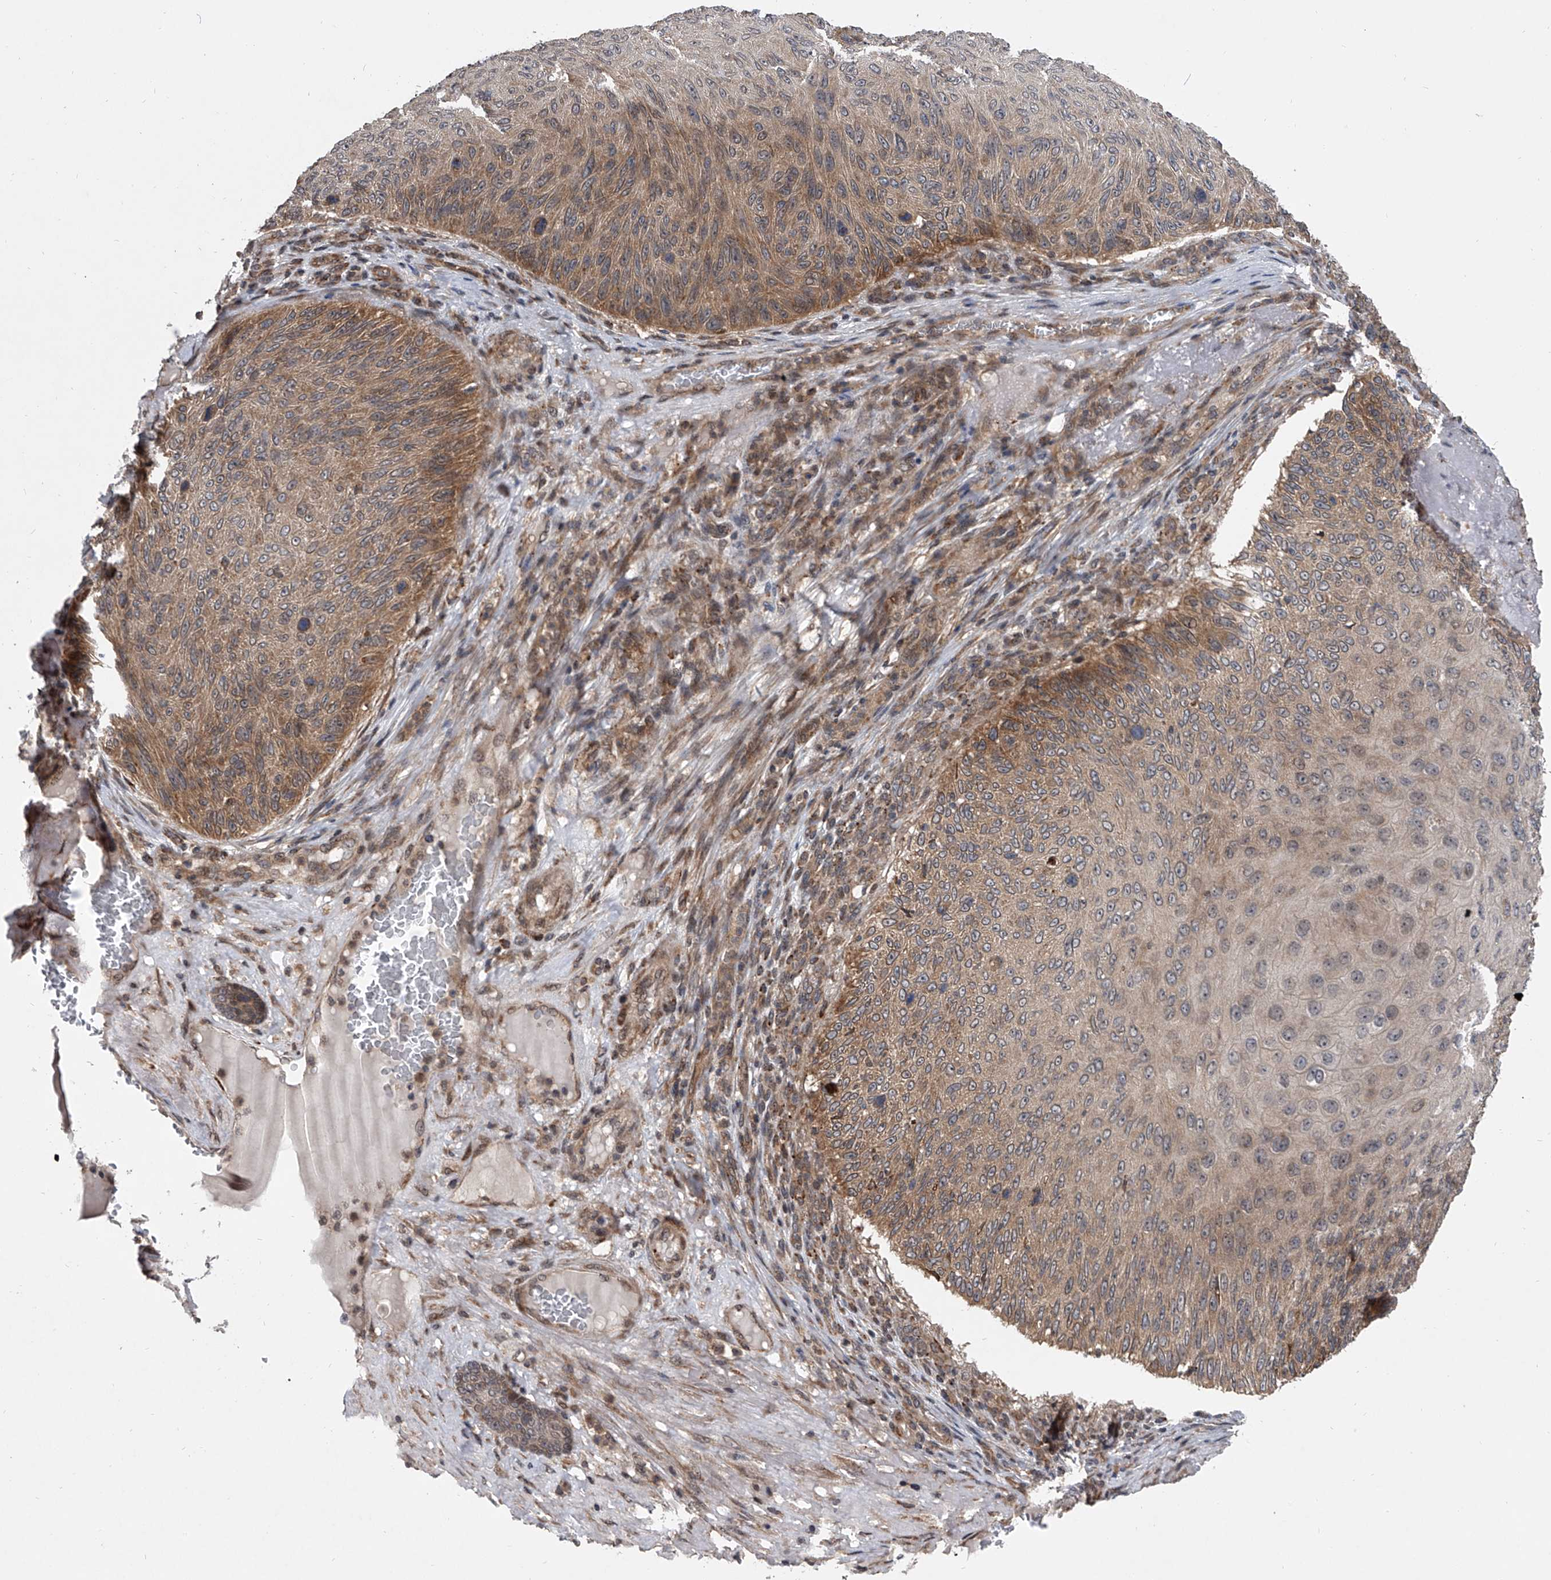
{"staining": {"intensity": "moderate", "quantity": "25%-75%", "location": "cytoplasmic/membranous"}, "tissue": "skin cancer", "cell_type": "Tumor cells", "image_type": "cancer", "snomed": [{"axis": "morphology", "description": "Squamous cell carcinoma, NOS"}, {"axis": "topography", "description": "Skin"}], "caption": "Immunohistochemistry staining of skin cancer, which displays medium levels of moderate cytoplasmic/membranous positivity in about 25%-75% of tumor cells indicating moderate cytoplasmic/membranous protein staining. The staining was performed using DAB (3,3'-diaminobenzidine) (brown) for protein detection and nuclei were counterstained in hematoxylin (blue).", "gene": "GEMIN8", "patient": {"sex": "female", "age": 88}}